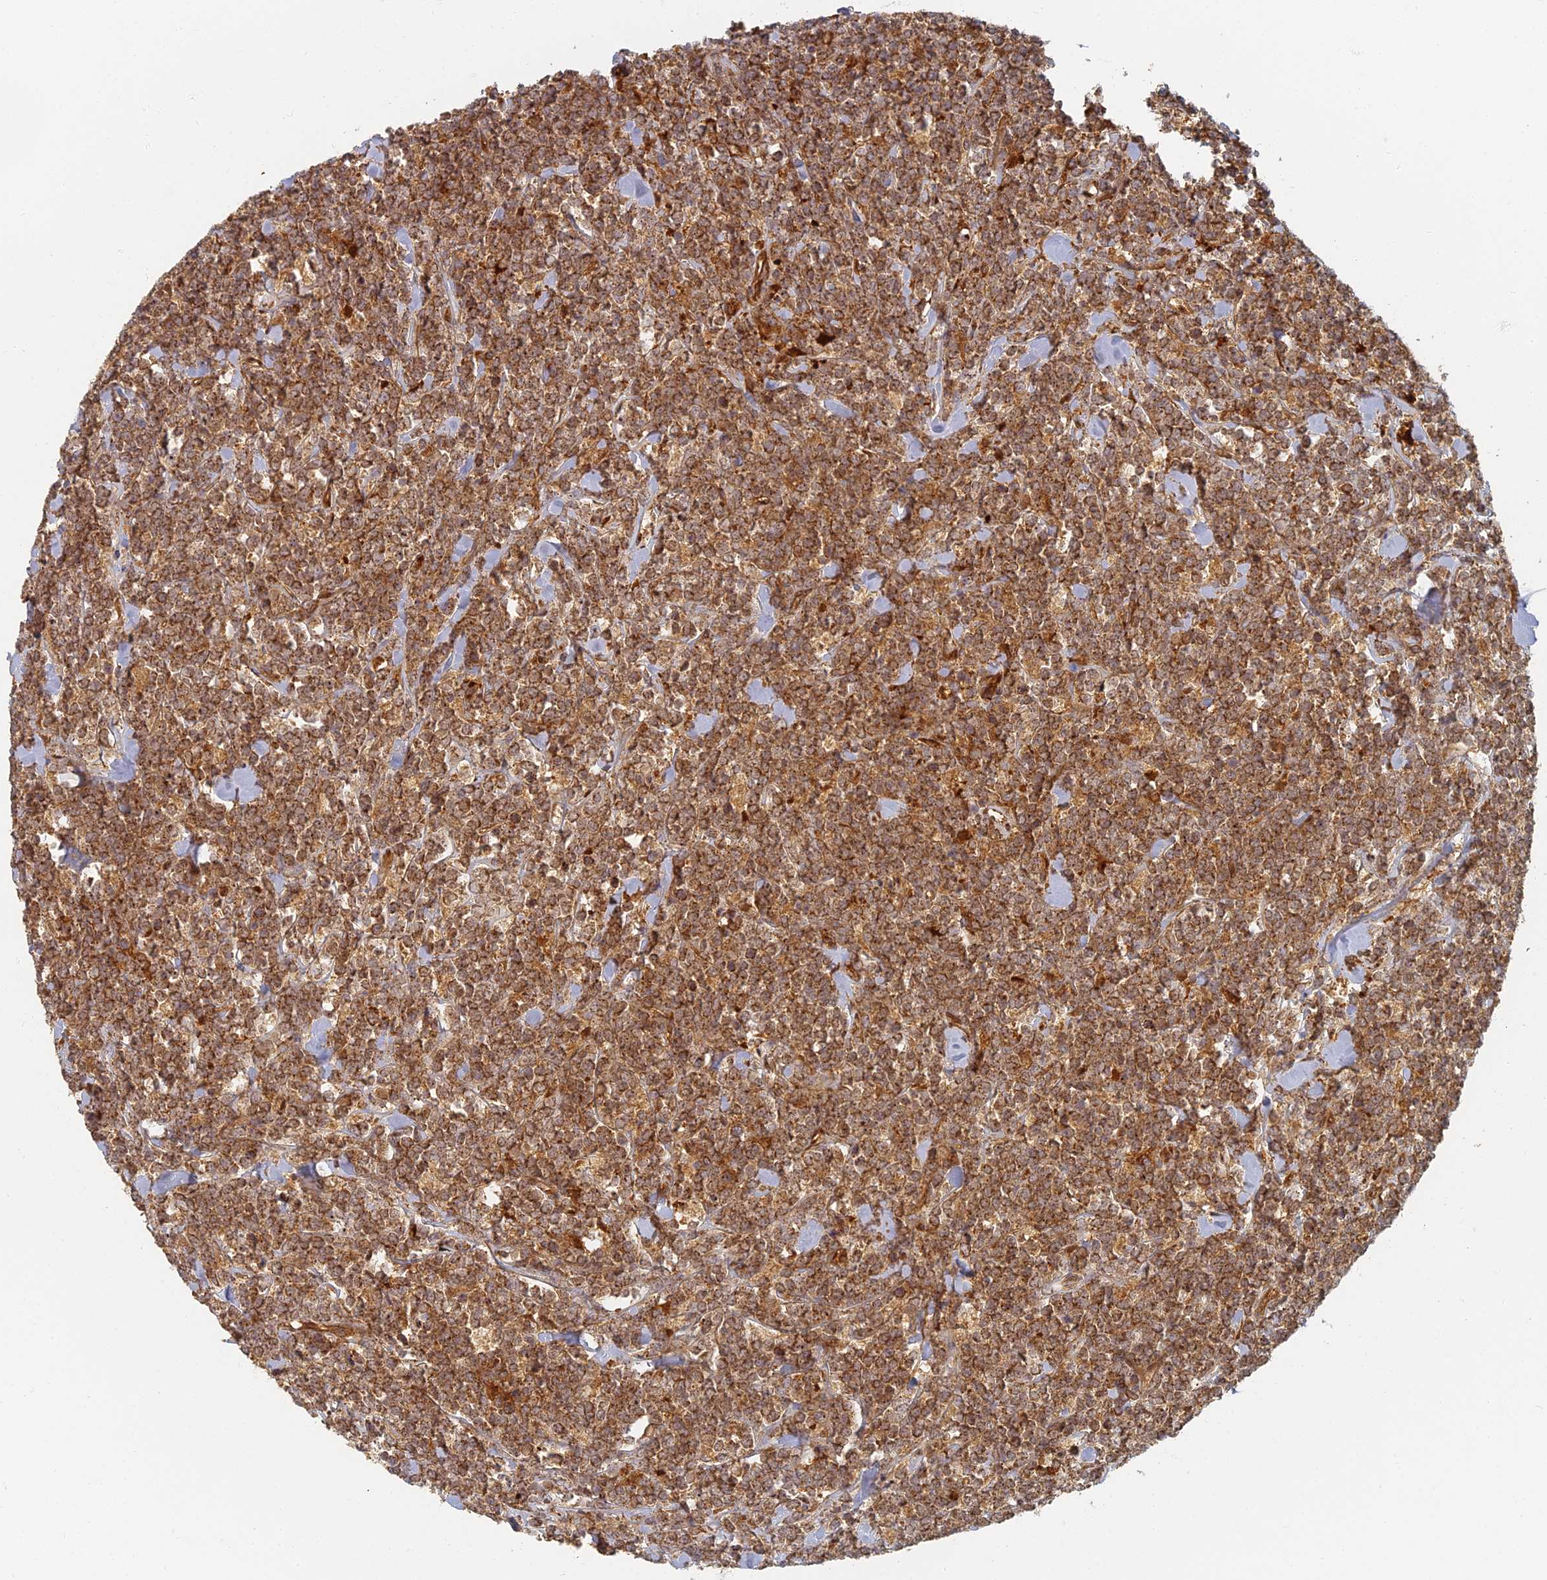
{"staining": {"intensity": "moderate", "quantity": ">75%", "location": "cytoplasmic/membranous"}, "tissue": "lymphoma", "cell_type": "Tumor cells", "image_type": "cancer", "snomed": [{"axis": "morphology", "description": "Malignant lymphoma, non-Hodgkin's type, High grade"}, {"axis": "topography", "description": "Small intestine"}], "caption": "This is a histology image of IHC staining of lymphoma, which shows moderate staining in the cytoplasmic/membranous of tumor cells.", "gene": "INO80D", "patient": {"sex": "male", "age": 8}}